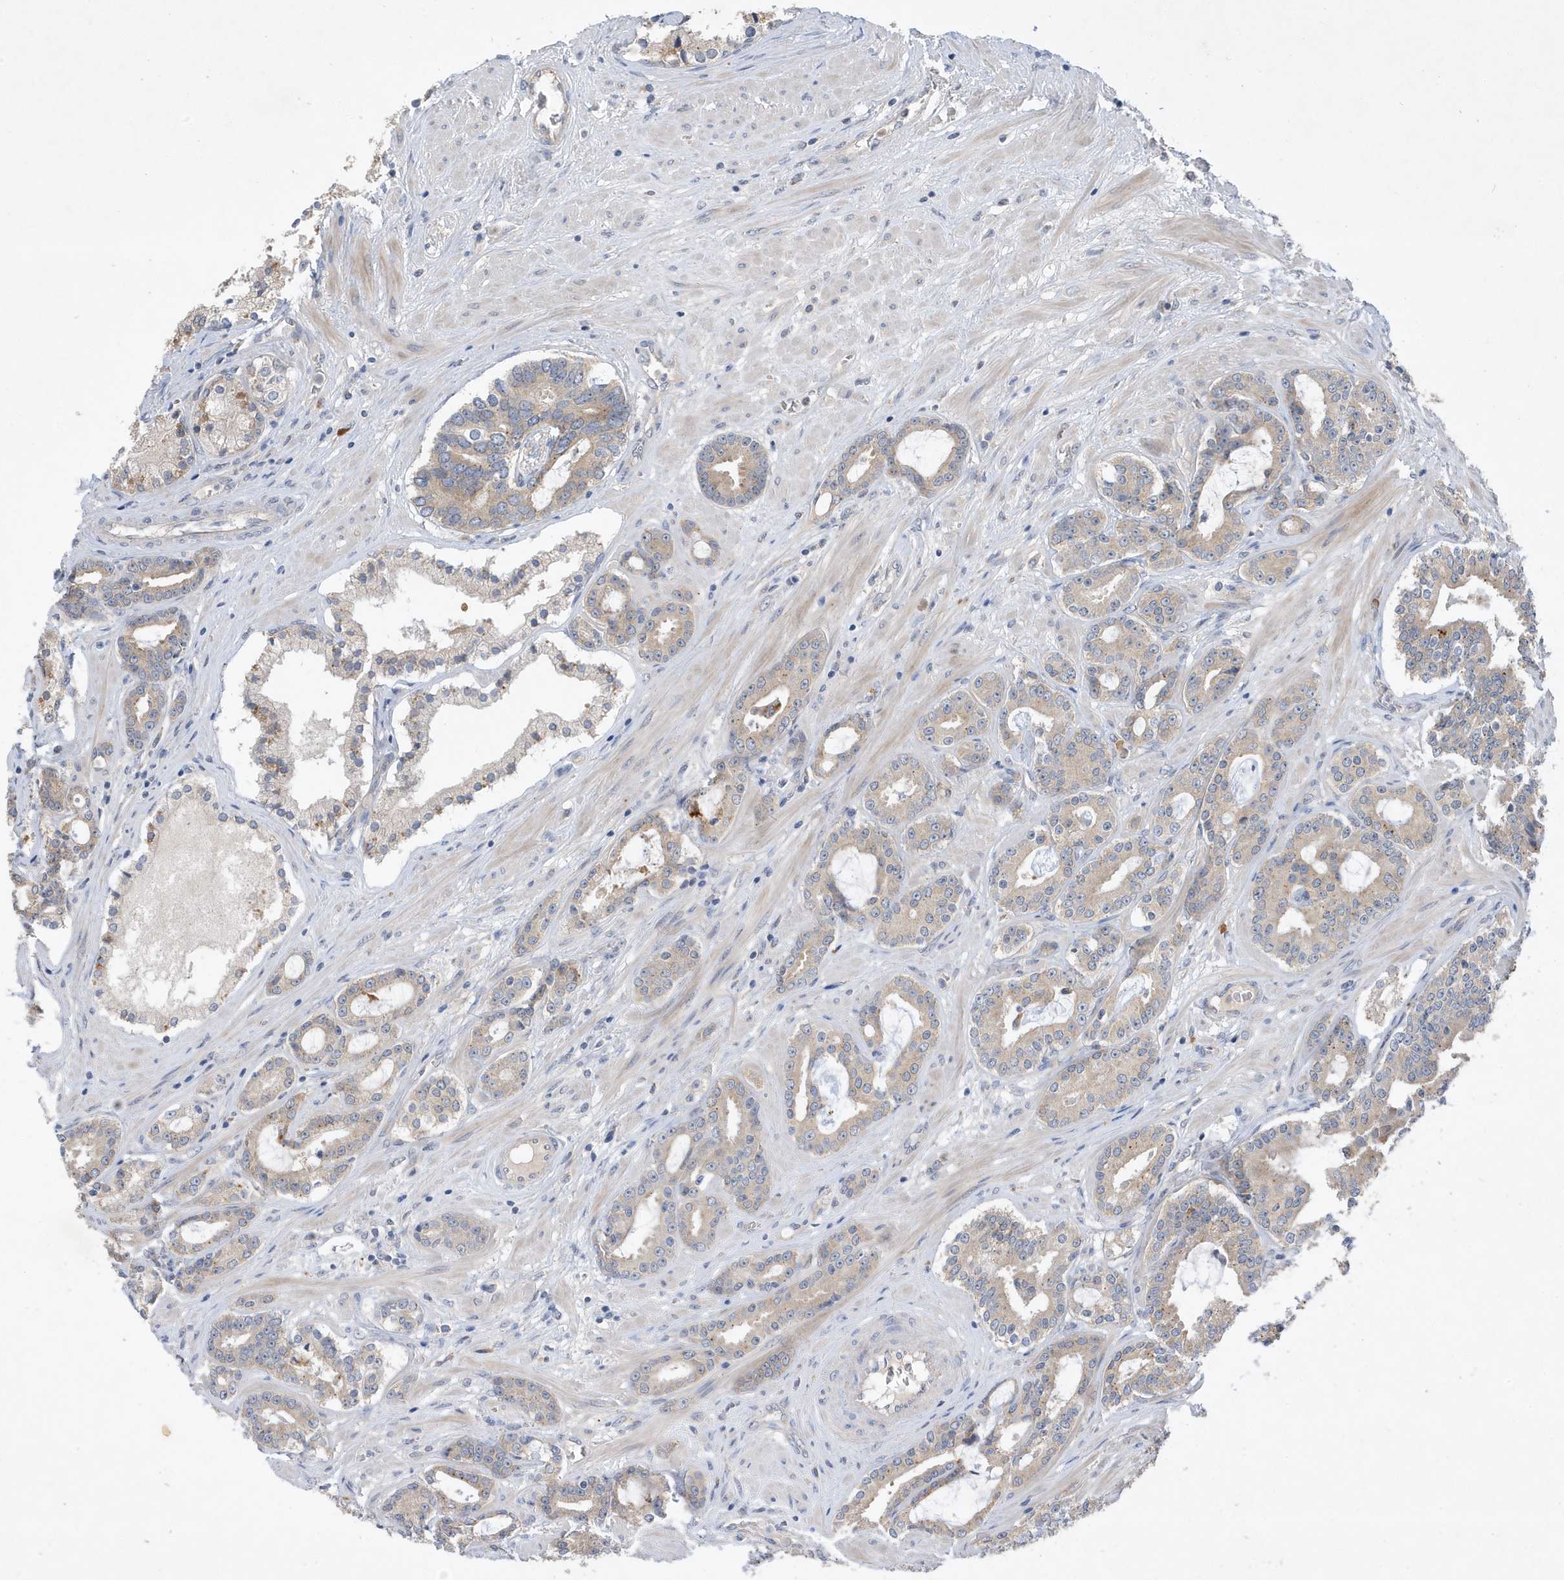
{"staining": {"intensity": "negative", "quantity": "none", "location": "none"}, "tissue": "prostate cancer", "cell_type": "Tumor cells", "image_type": "cancer", "snomed": [{"axis": "morphology", "description": "Adenocarcinoma, High grade"}, {"axis": "topography", "description": "Prostate"}], "caption": "Protein analysis of prostate cancer (high-grade adenocarcinoma) demonstrates no significant positivity in tumor cells. (Stains: DAB (3,3'-diaminobenzidine) immunohistochemistry with hematoxylin counter stain, Microscopy: brightfield microscopy at high magnification).", "gene": "LAPTM4A", "patient": {"sex": "male", "age": 58}}